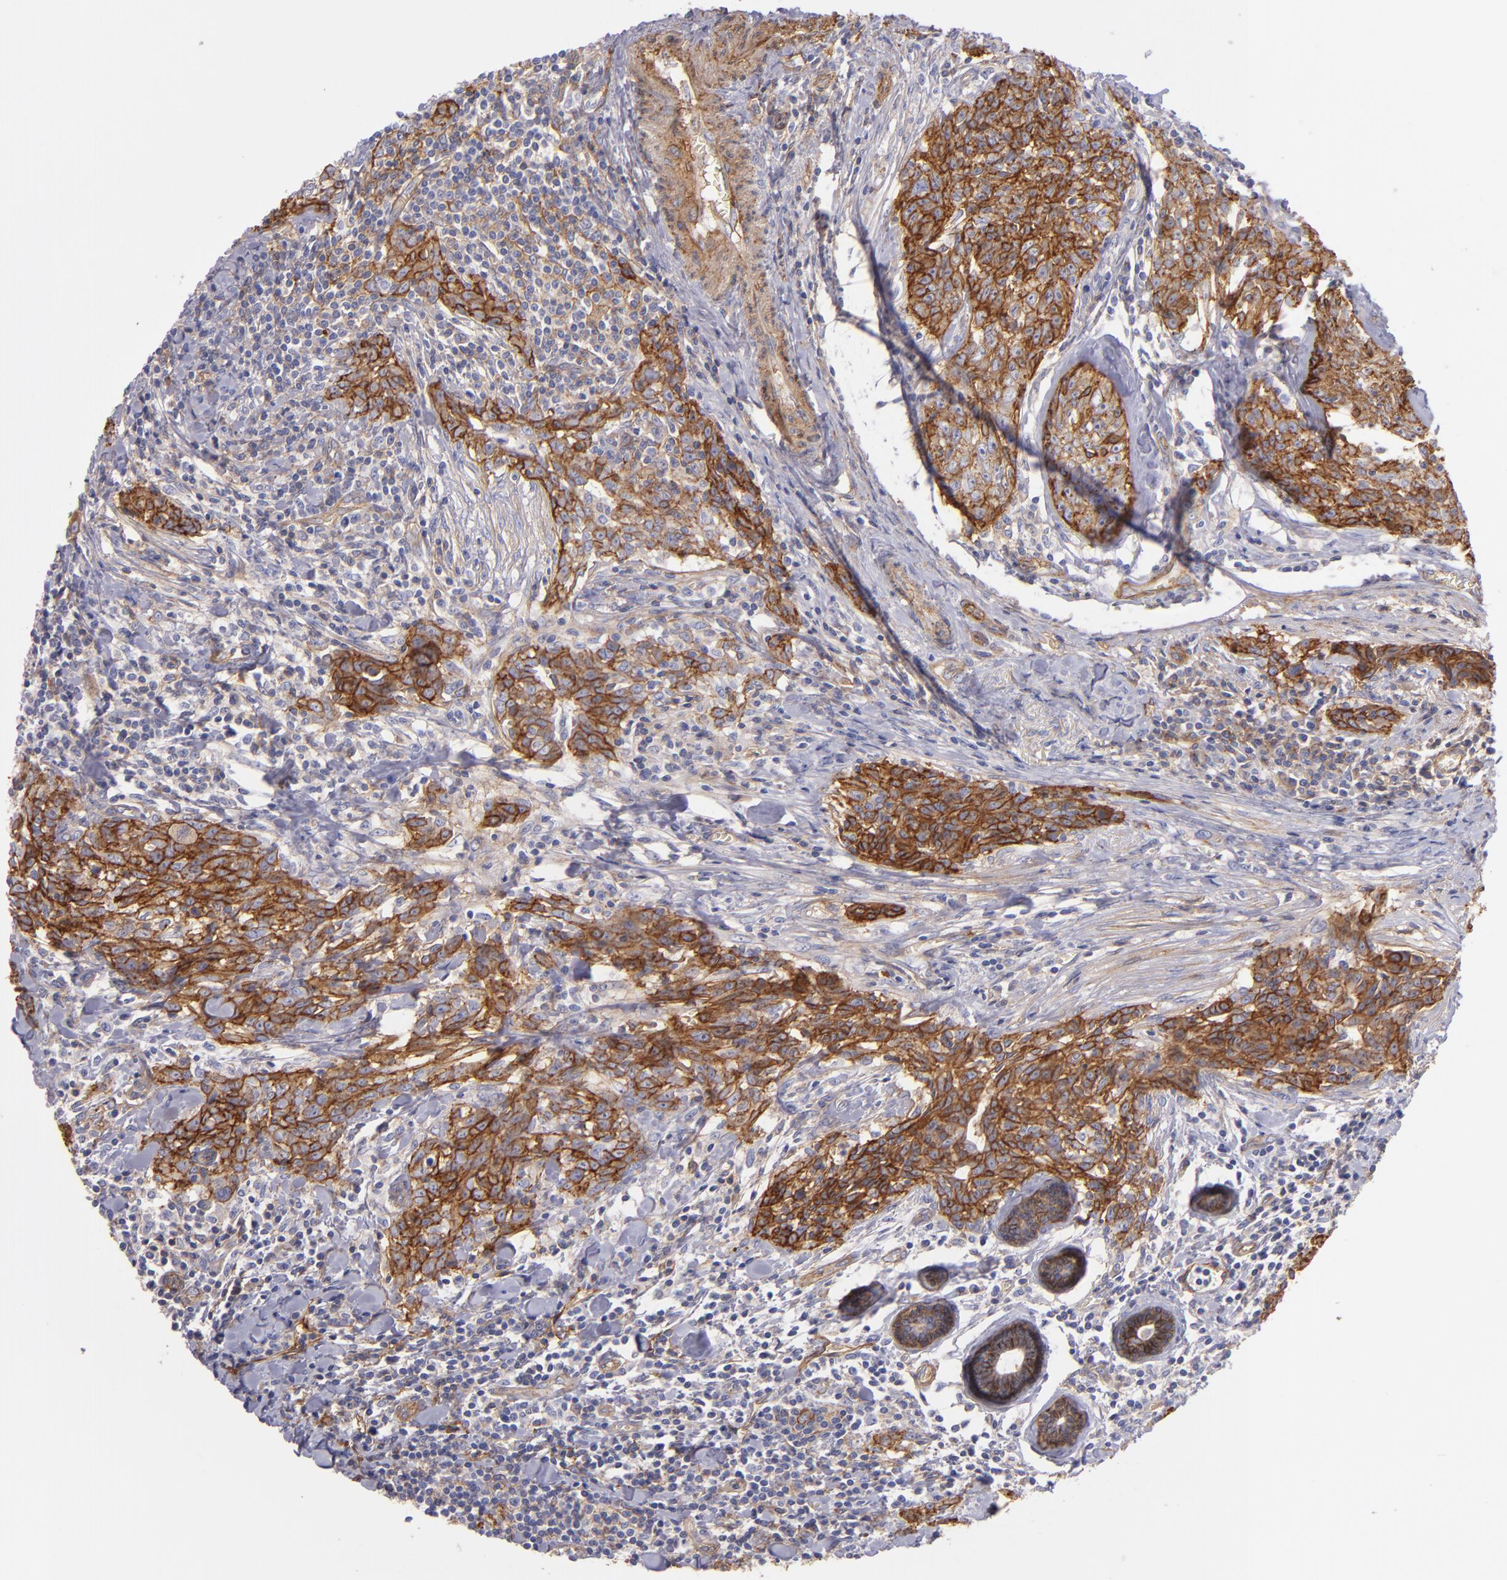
{"staining": {"intensity": "moderate", "quantity": ">75%", "location": "cytoplasmic/membranous"}, "tissue": "breast cancer", "cell_type": "Tumor cells", "image_type": "cancer", "snomed": [{"axis": "morphology", "description": "Duct carcinoma"}, {"axis": "topography", "description": "Breast"}], "caption": "Immunohistochemical staining of breast cancer (intraductal carcinoma) shows medium levels of moderate cytoplasmic/membranous positivity in approximately >75% of tumor cells.", "gene": "CD151", "patient": {"sex": "female", "age": 50}}